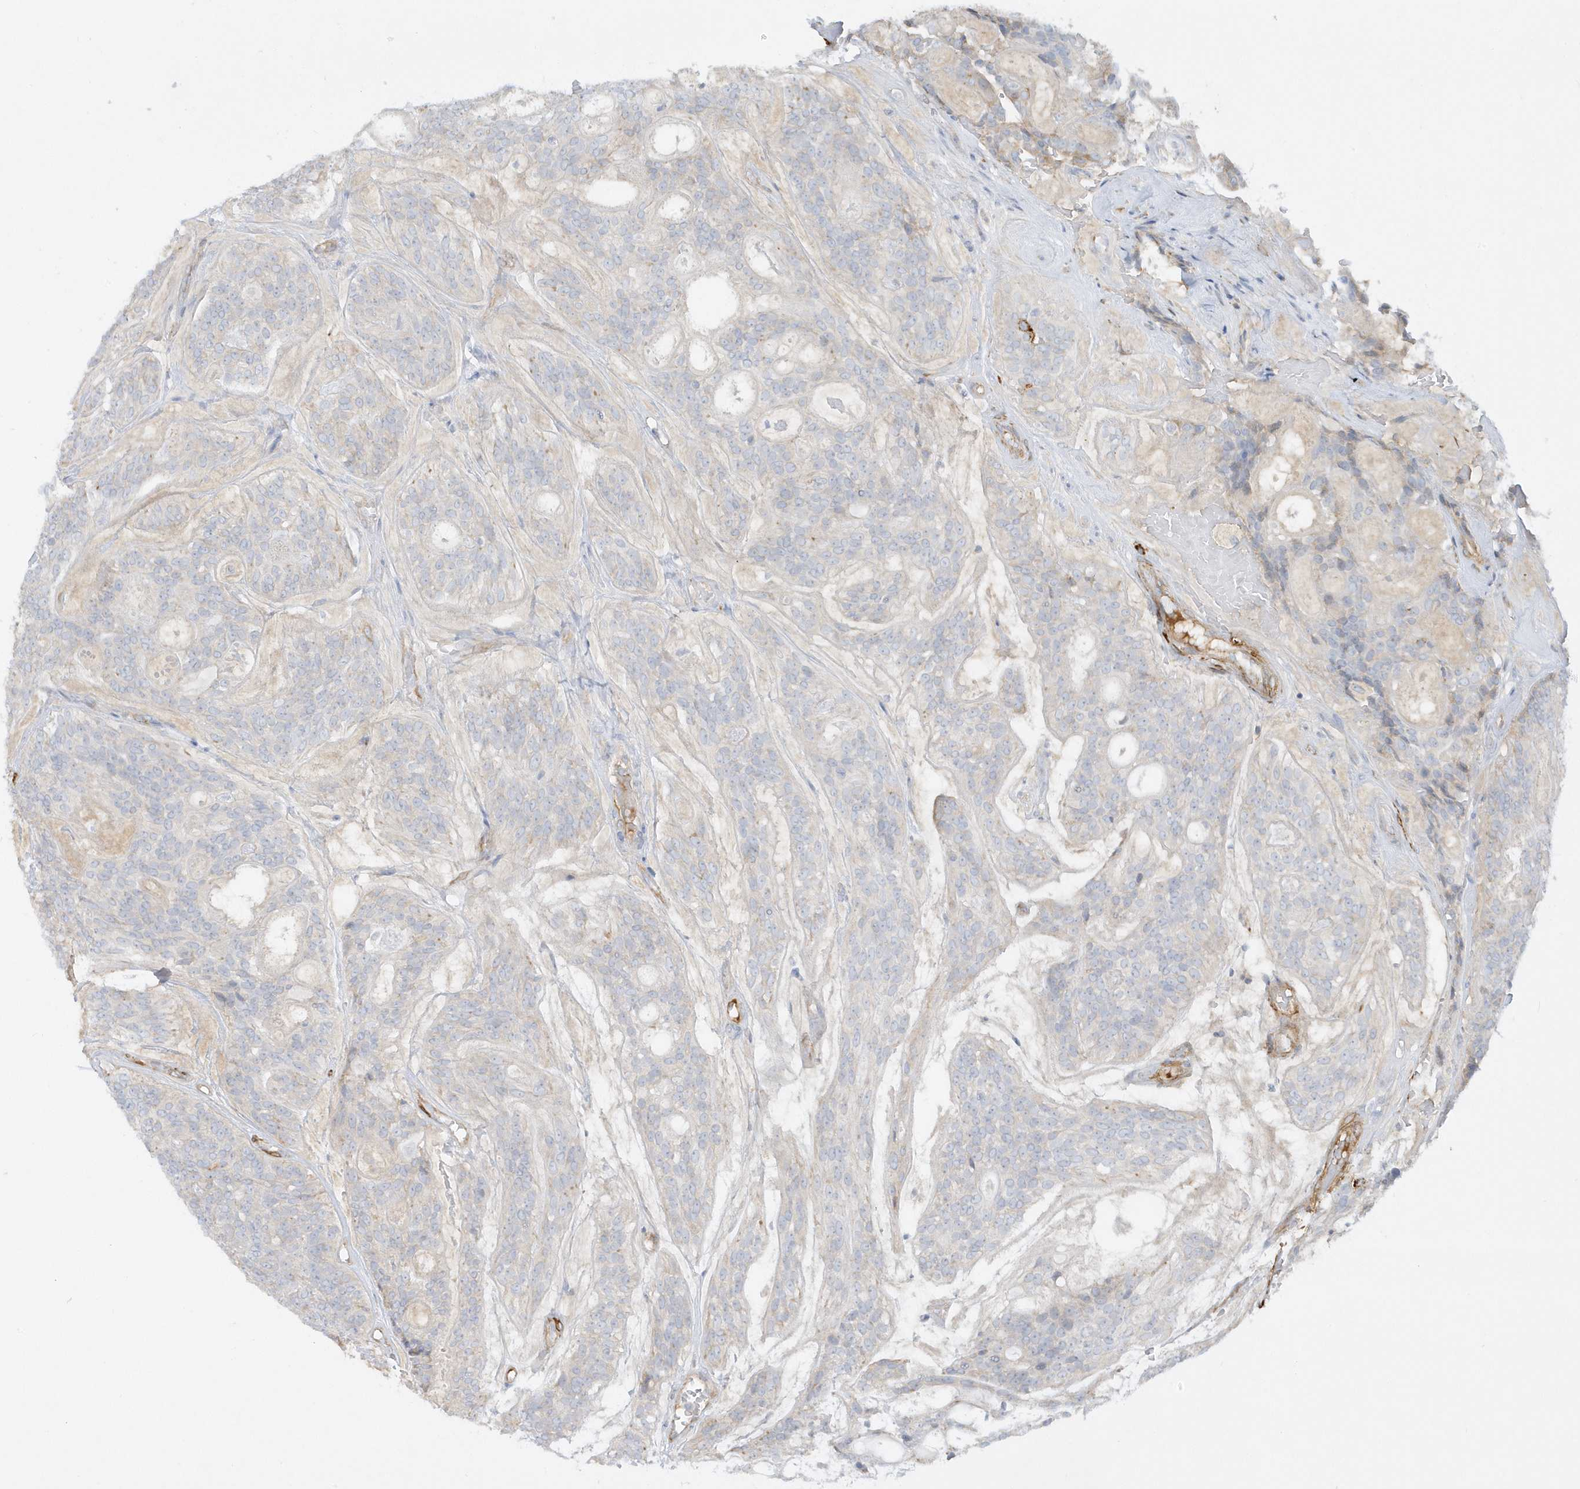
{"staining": {"intensity": "negative", "quantity": "none", "location": "none"}, "tissue": "head and neck cancer", "cell_type": "Tumor cells", "image_type": "cancer", "snomed": [{"axis": "morphology", "description": "Adenocarcinoma, NOS"}, {"axis": "topography", "description": "Head-Neck"}], "caption": "An immunohistochemistry (IHC) histopathology image of head and neck adenocarcinoma is shown. There is no staining in tumor cells of head and neck adenocarcinoma. (DAB (3,3'-diaminobenzidine) immunohistochemistry visualized using brightfield microscopy, high magnification).", "gene": "THADA", "patient": {"sex": "male", "age": 66}}